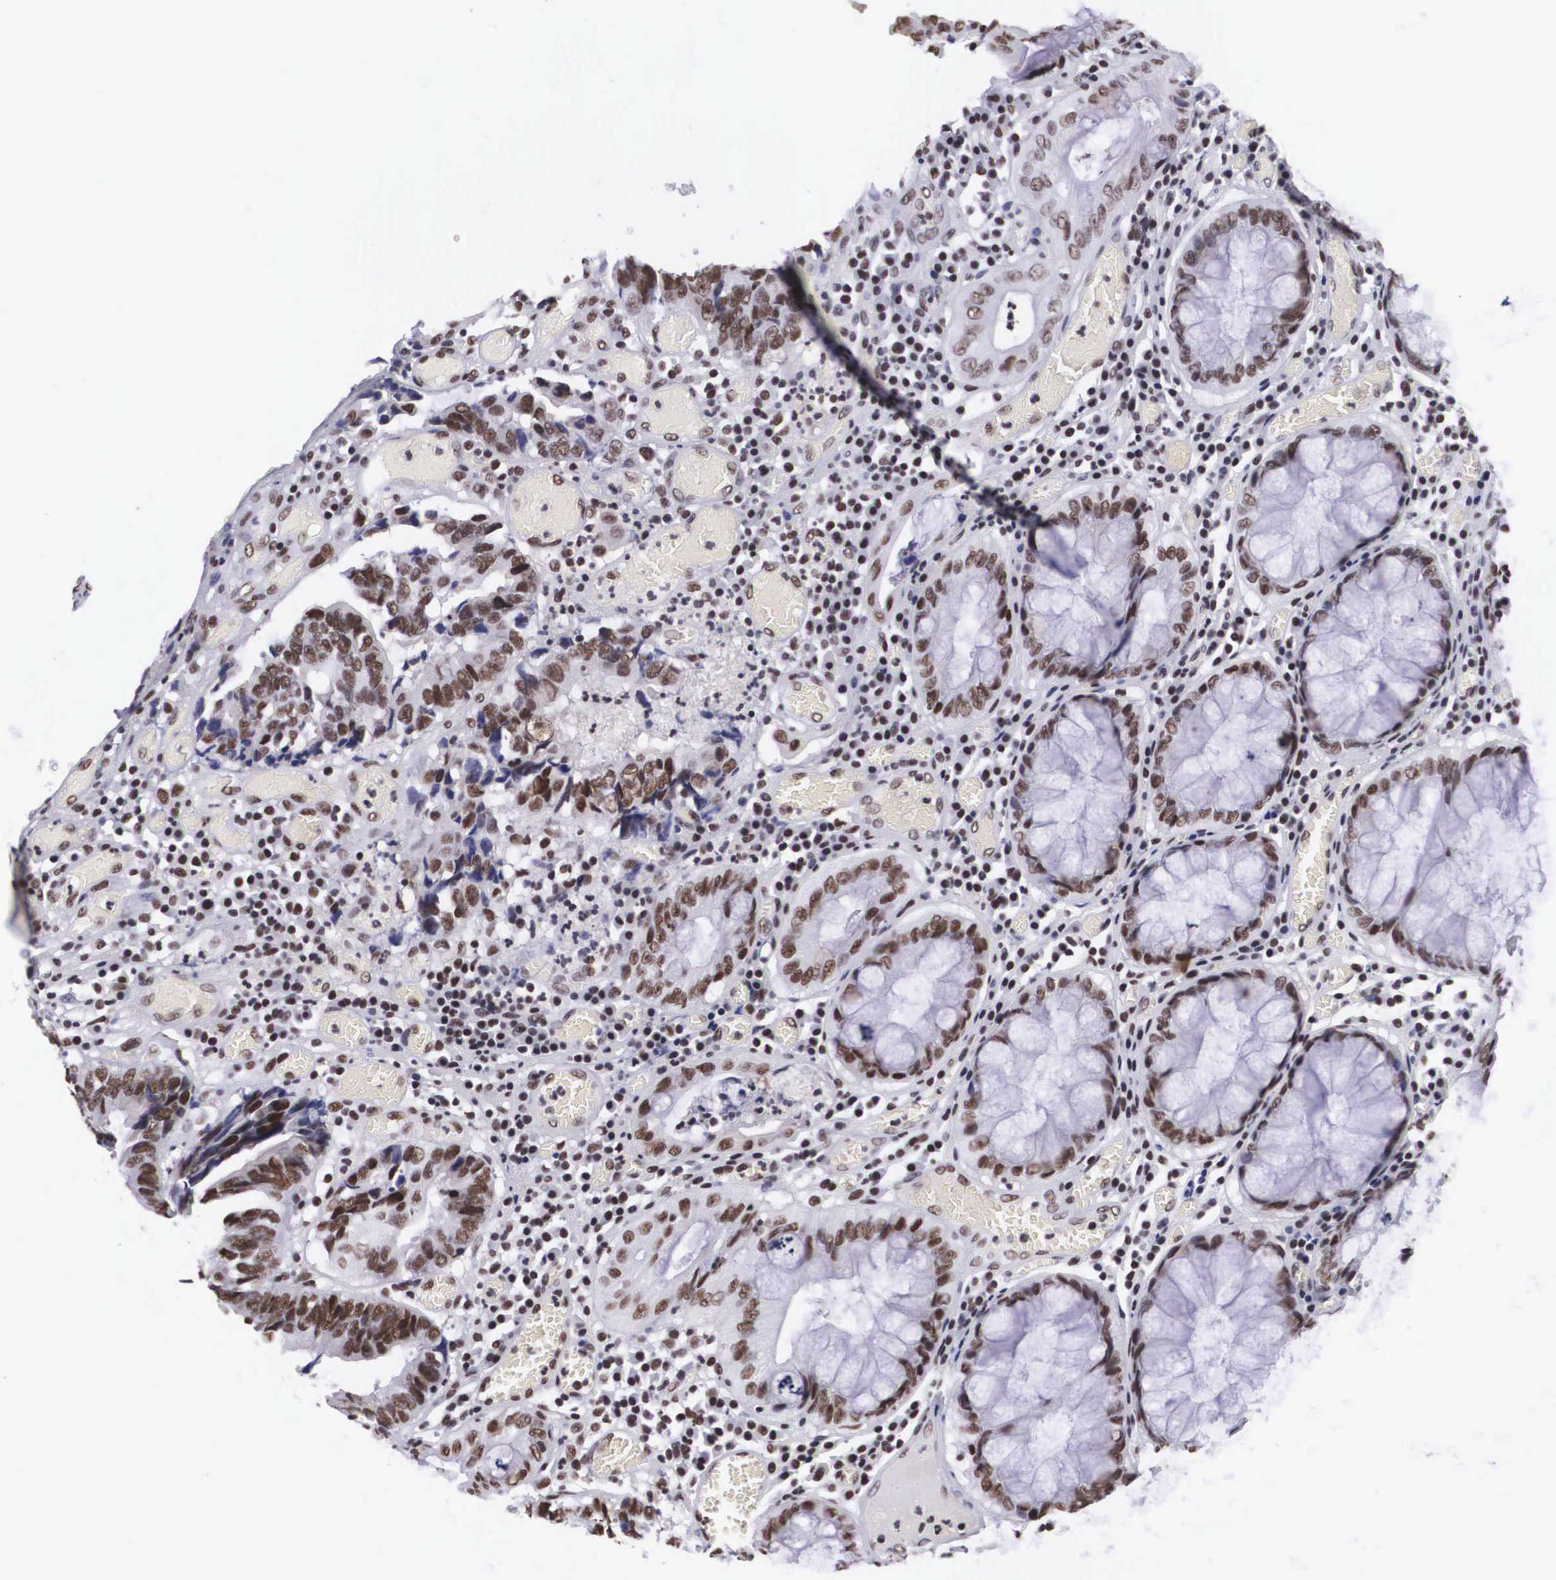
{"staining": {"intensity": "moderate", "quantity": ">75%", "location": "nuclear"}, "tissue": "colorectal cancer", "cell_type": "Tumor cells", "image_type": "cancer", "snomed": [{"axis": "morphology", "description": "Adenocarcinoma, NOS"}, {"axis": "topography", "description": "Rectum"}], "caption": "Approximately >75% of tumor cells in colorectal cancer (adenocarcinoma) exhibit moderate nuclear protein expression as visualized by brown immunohistochemical staining.", "gene": "SF3A1", "patient": {"sex": "female", "age": 98}}